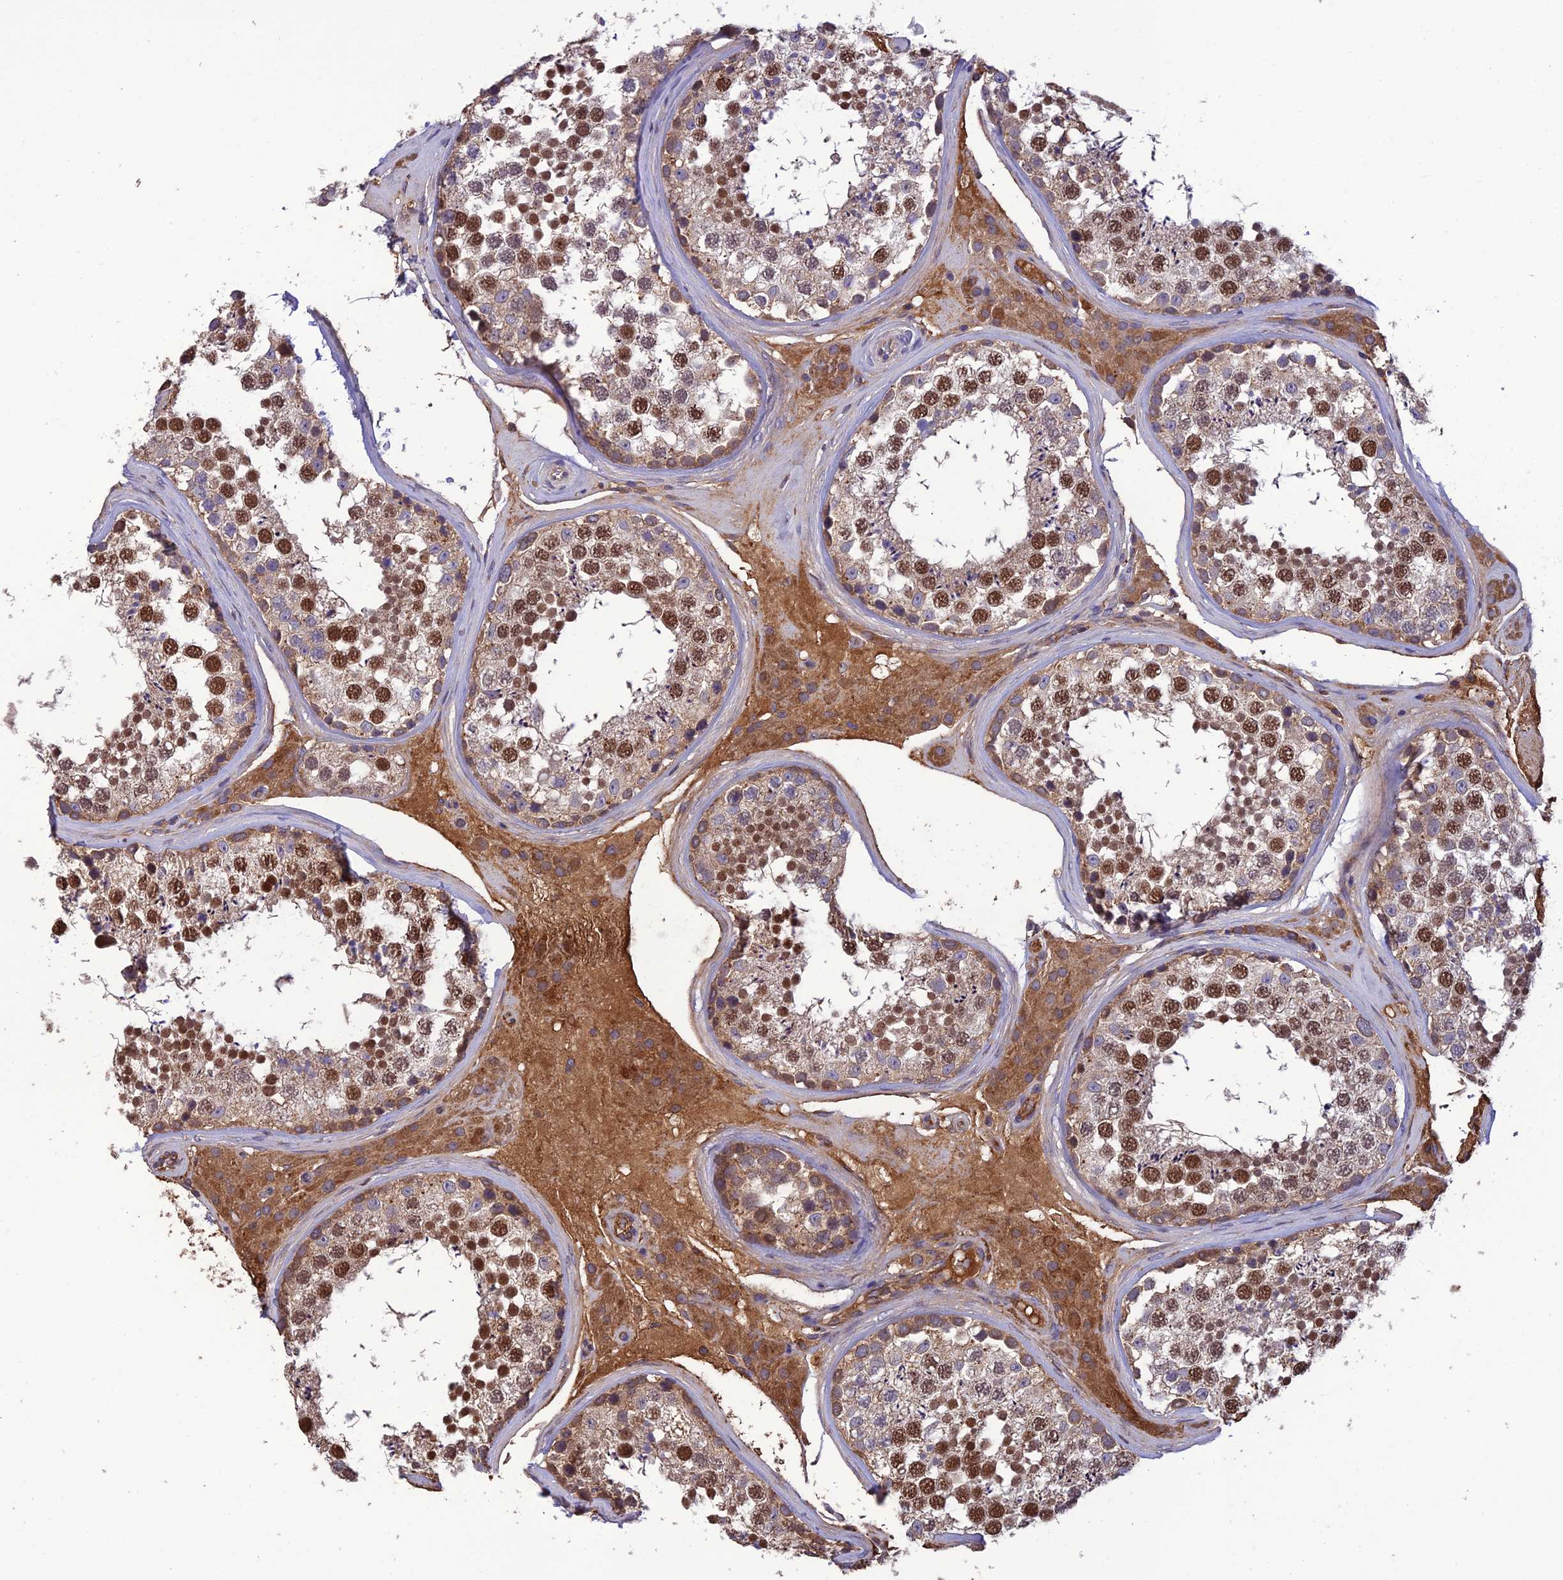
{"staining": {"intensity": "strong", "quantity": "25%-75%", "location": "nuclear"}, "tissue": "testis", "cell_type": "Cells in seminiferous ducts", "image_type": "normal", "snomed": [{"axis": "morphology", "description": "Normal tissue, NOS"}, {"axis": "topography", "description": "Testis"}], "caption": "A brown stain shows strong nuclear expression of a protein in cells in seminiferous ducts of unremarkable testis.", "gene": "MIOS", "patient": {"sex": "male", "age": 46}}